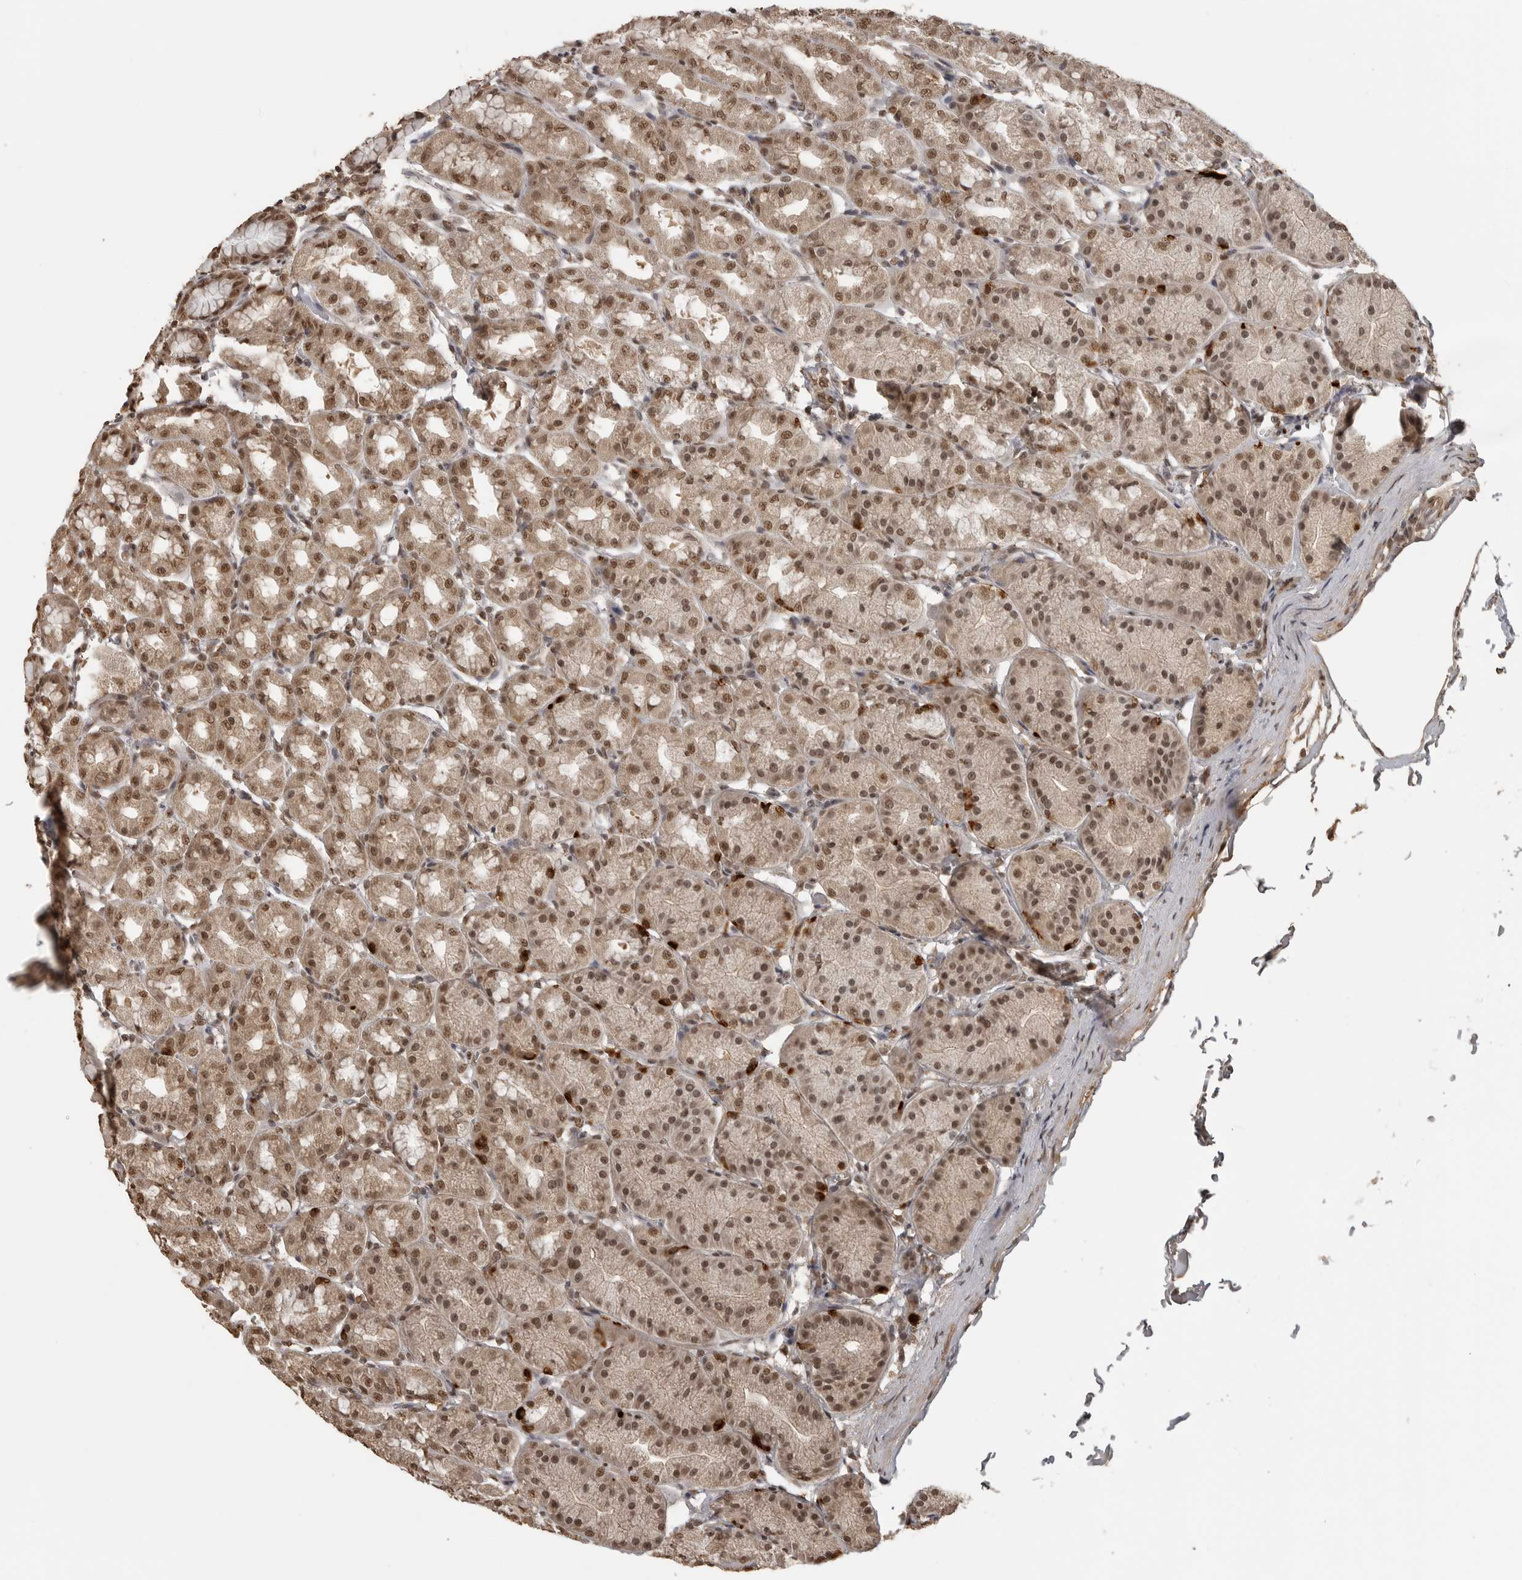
{"staining": {"intensity": "moderate", "quantity": ">75%", "location": "cytoplasmic/membranous,nuclear"}, "tissue": "stomach", "cell_type": "Glandular cells", "image_type": "normal", "snomed": [{"axis": "morphology", "description": "Normal tissue, NOS"}, {"axis": "topography", "description": "Stomach"}], "caption": "Stomach stained for a protein displays moderate cytoplasmic/membranous,nuclear positivity in glandular cells. The protein is stained brown, and the nuclei are stained in blue (DAB (3,3'-diaminobenzidine) IHC with brightfield microscopy, high magnification).", "gene": "CLOCK", "patient": {"sex": "male", "age": 42}}